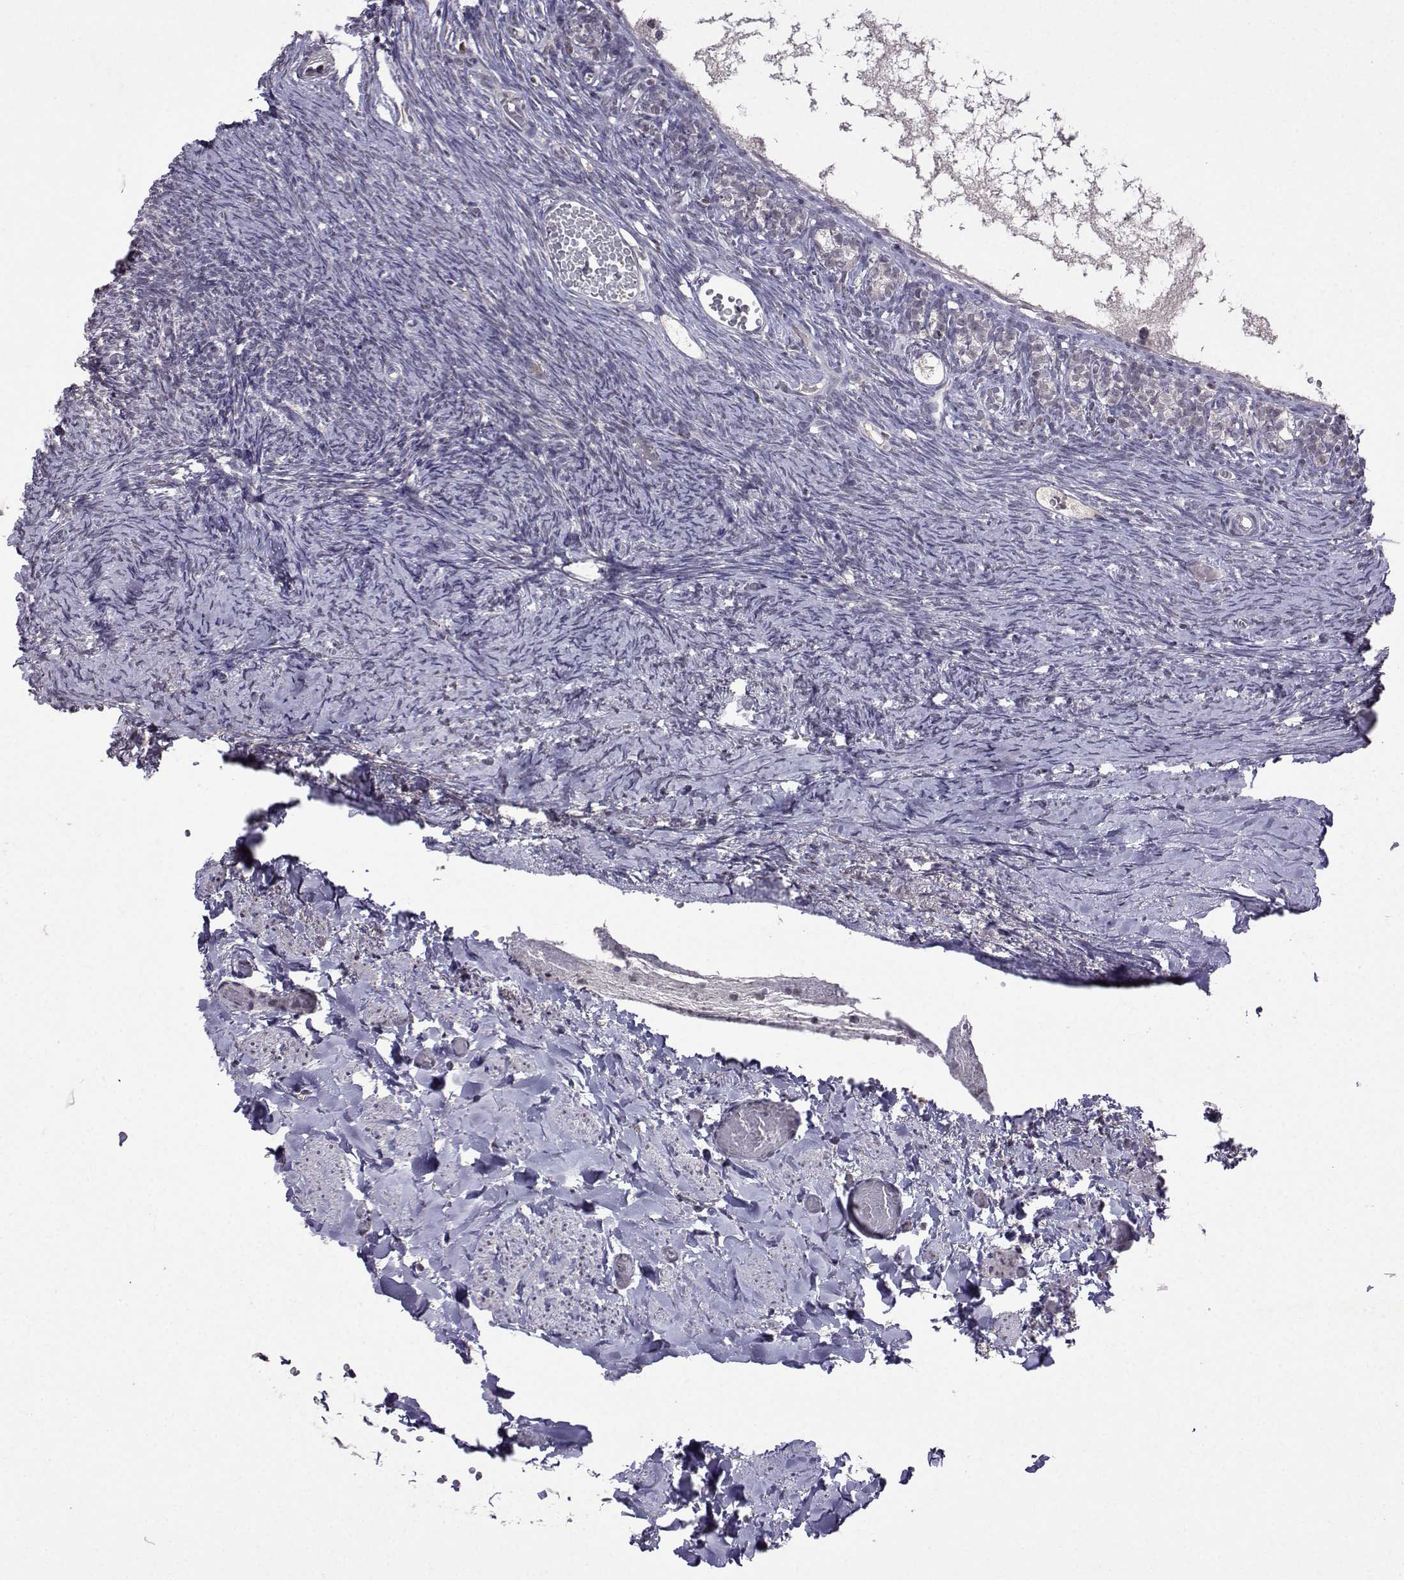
{"staining": {"intensity": "weak", "quantity": "25%-75%", "location": "cytoplasmic/membranous"}, "tissue": "ovary", "cell_type": "Follicle cells", "image_type": "normal", "snomed": [{"axis": "morphology", "description": "Normal tissue, NOS"}, {"axis": "topography", "description": "Ovary"}], "caption": "This photomicrograph demonstrates IHC staining of unremarkable ovary, with low weak cytoplasmic/membranous staining in about 25%-75% of follicle cells.", "gene": "CCL28", "patient": {"sex": "female", "age": 39}}